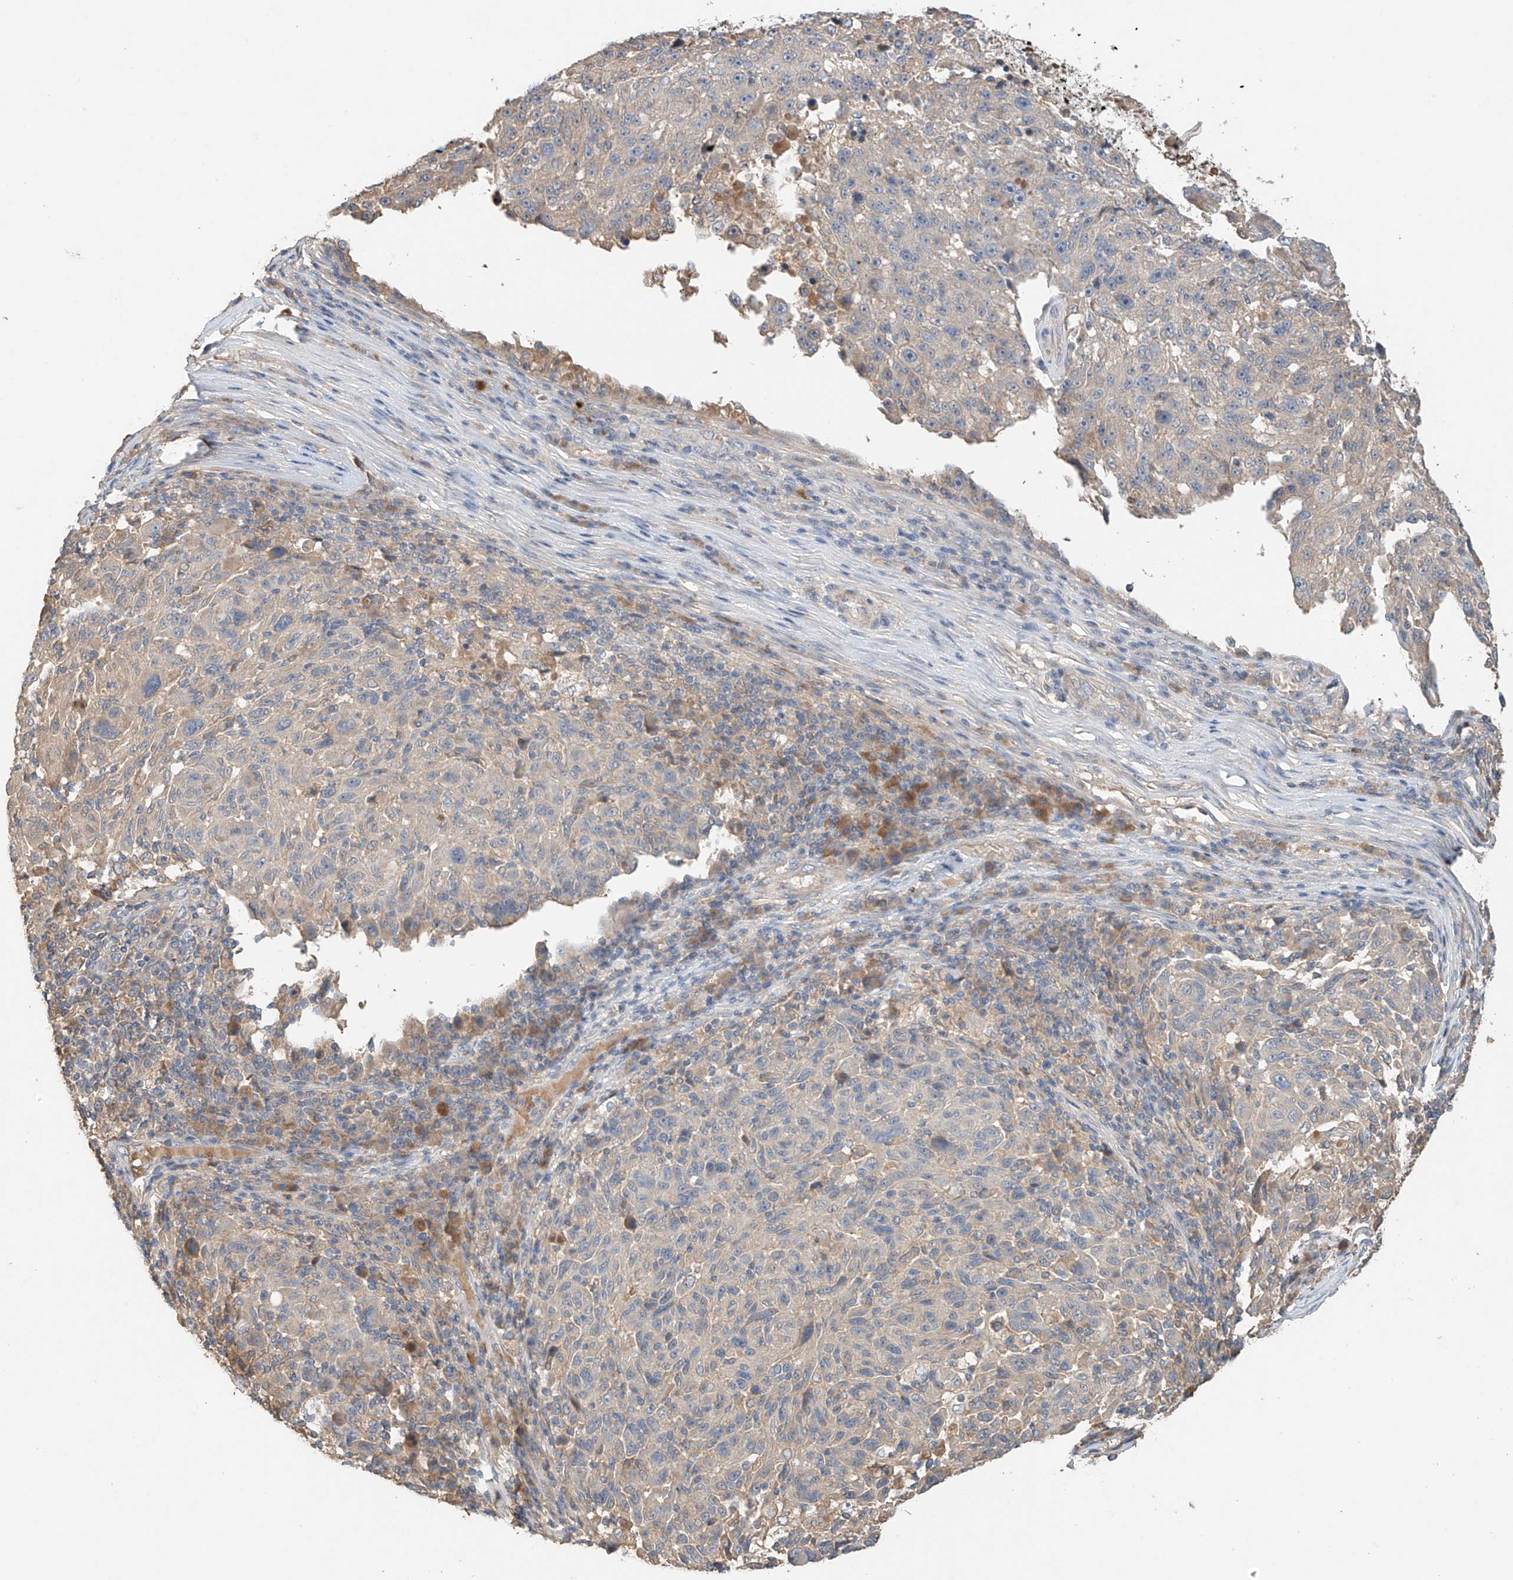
{"staining": {"intensity": "negative", "quantity": "none", "location": "none"}, "tissue": "melanoma", "cell_type": "Tumor cells", "image_type": "cancer", "snomed": [{"axis": "morphology", "description": "Malignant melanoma, NOS"}, {"axis": "topography", "description": "Skin"}], "caption": "Tumor cells show no significant expression in melanoma.", "gene": "GNB1L", "patient": {"sex": "male", "age": 53}}